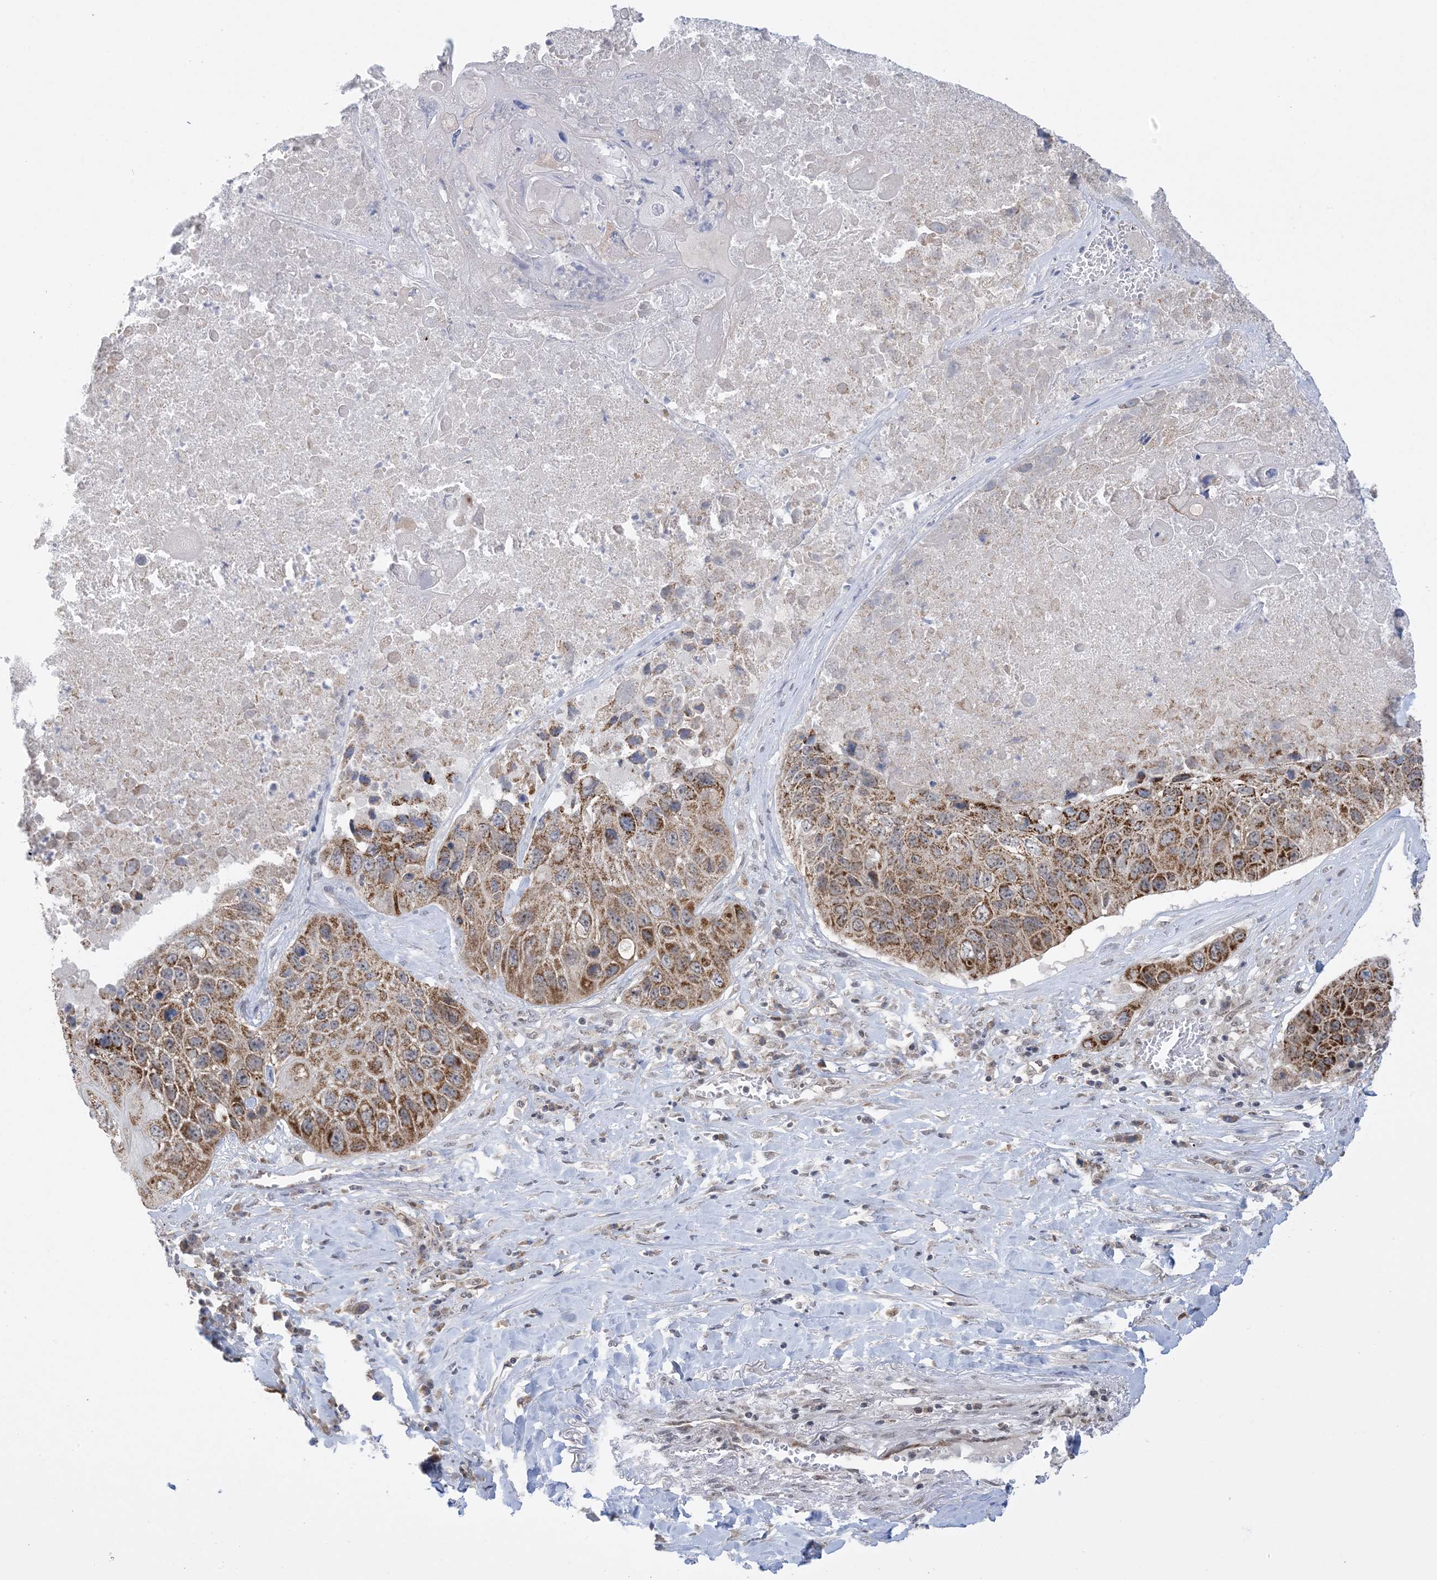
{"staining": {"intensity": "moderate", "quantity": ">75%", "location": "cytoplasmic/membranous"}, "tissue": "lung cancer", "cell_type": "Tumor cells", "image_type": "cancer", "snomed": [{"axis": "morphology", "description": "Squamous cell carcinoma, NOS"}, {"axis": "topography", "description": "Lung"}], "caption": "A medium amount of moderate cytoplasmic/membranous expression is present in about >75% of tumor cells in lung cancer (squamous cell carcinoma) tissue.", "gene": "TRMT10C", "patient": {"sex": "male", "age": 61}}